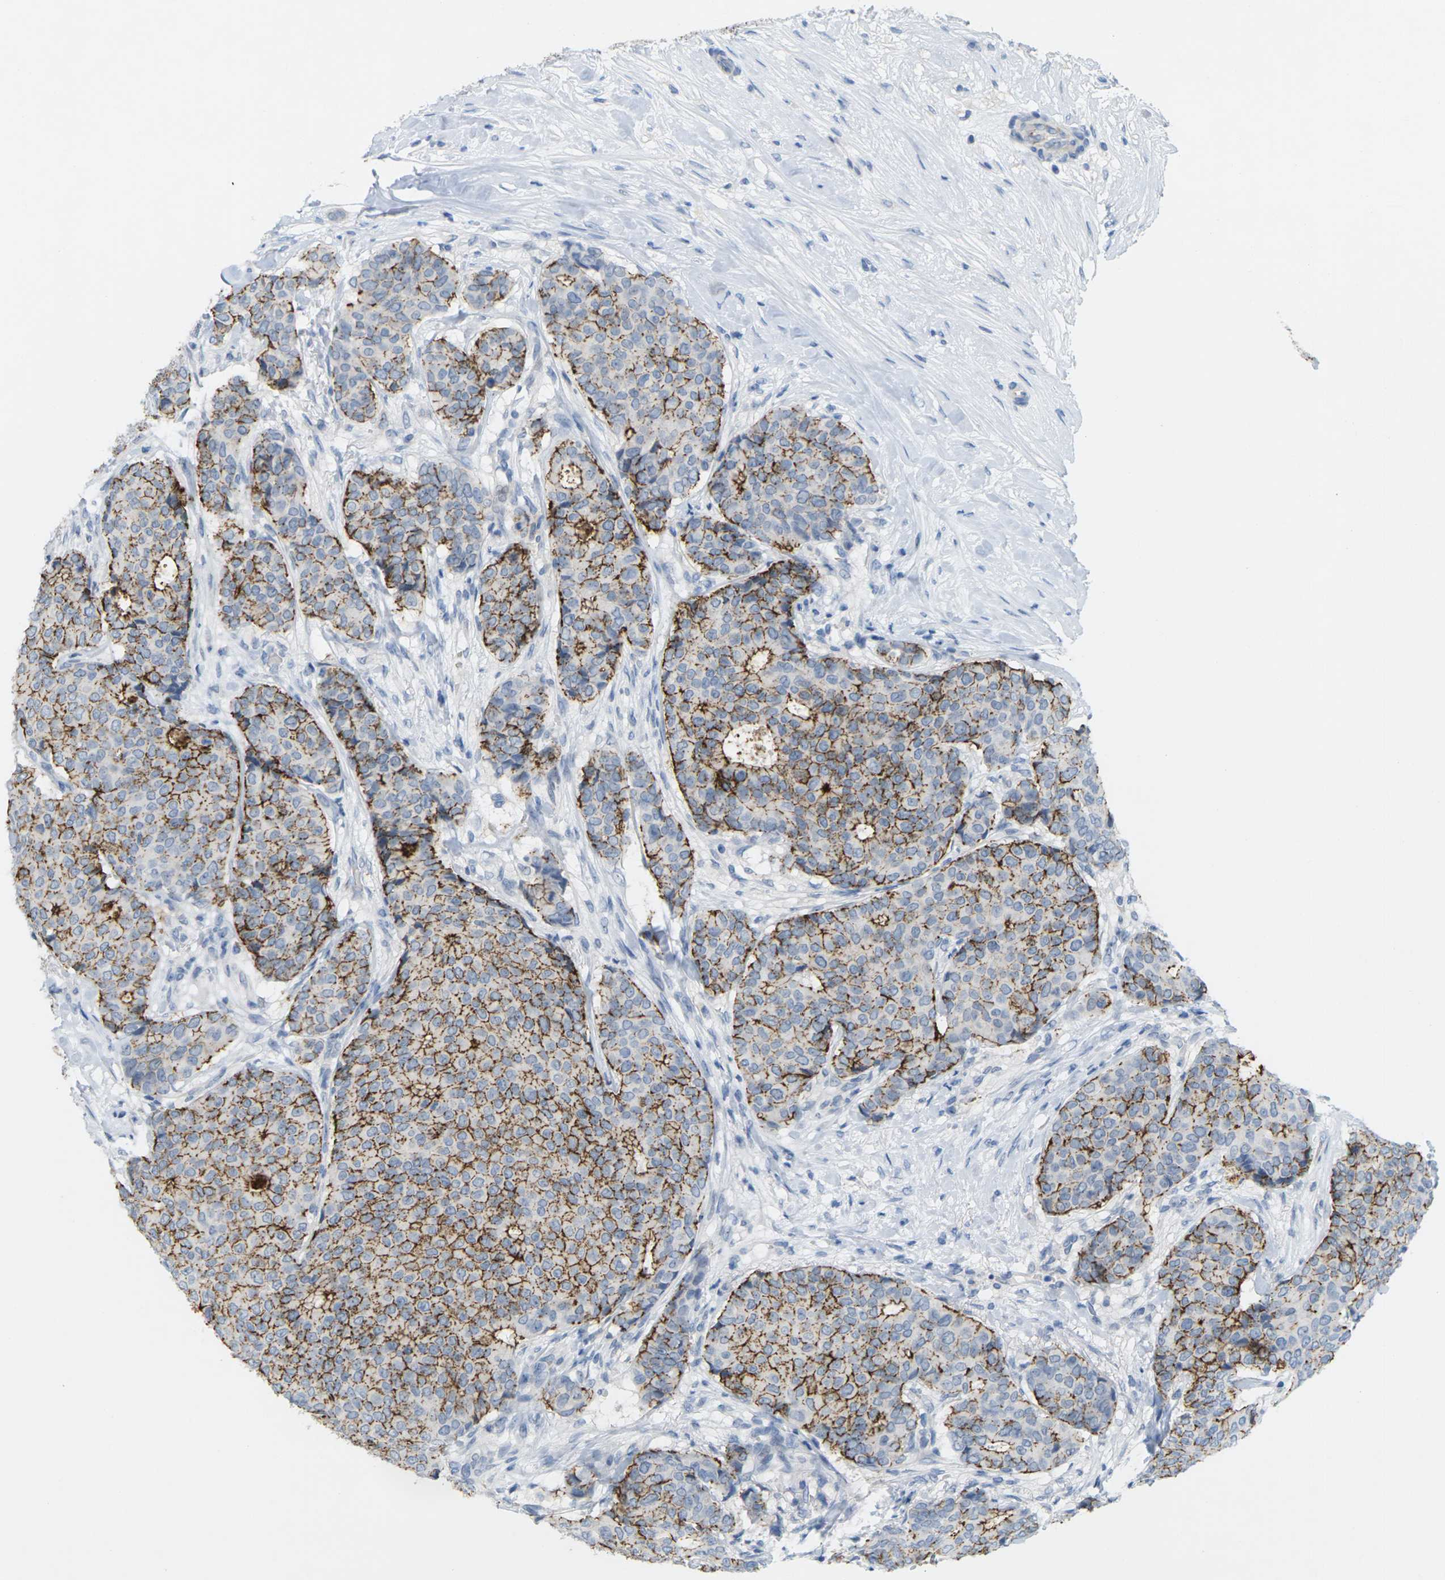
{"staining": {"intensity": "strong", "quantity": ">75%", "location": "cytoplasmic/membranous"}, "tissue": "breast cancer", "cell_type": "Tumor cells", "image_type": "cancer", "snomed": [{"axis": "morphology", "description": "Duct carcinoma"}, {"axis": "topography", "description": "Breast"}], "caption": "About >75% of tumor cells in human breast cancer (invasive ductal carcinoma) demonstrate strong cytoplasmic/membranous protein expression as visualized by brown immunohistochemical staining.", "gene": "CLDN3", "patient": {"sex": "female", "age": 75}}